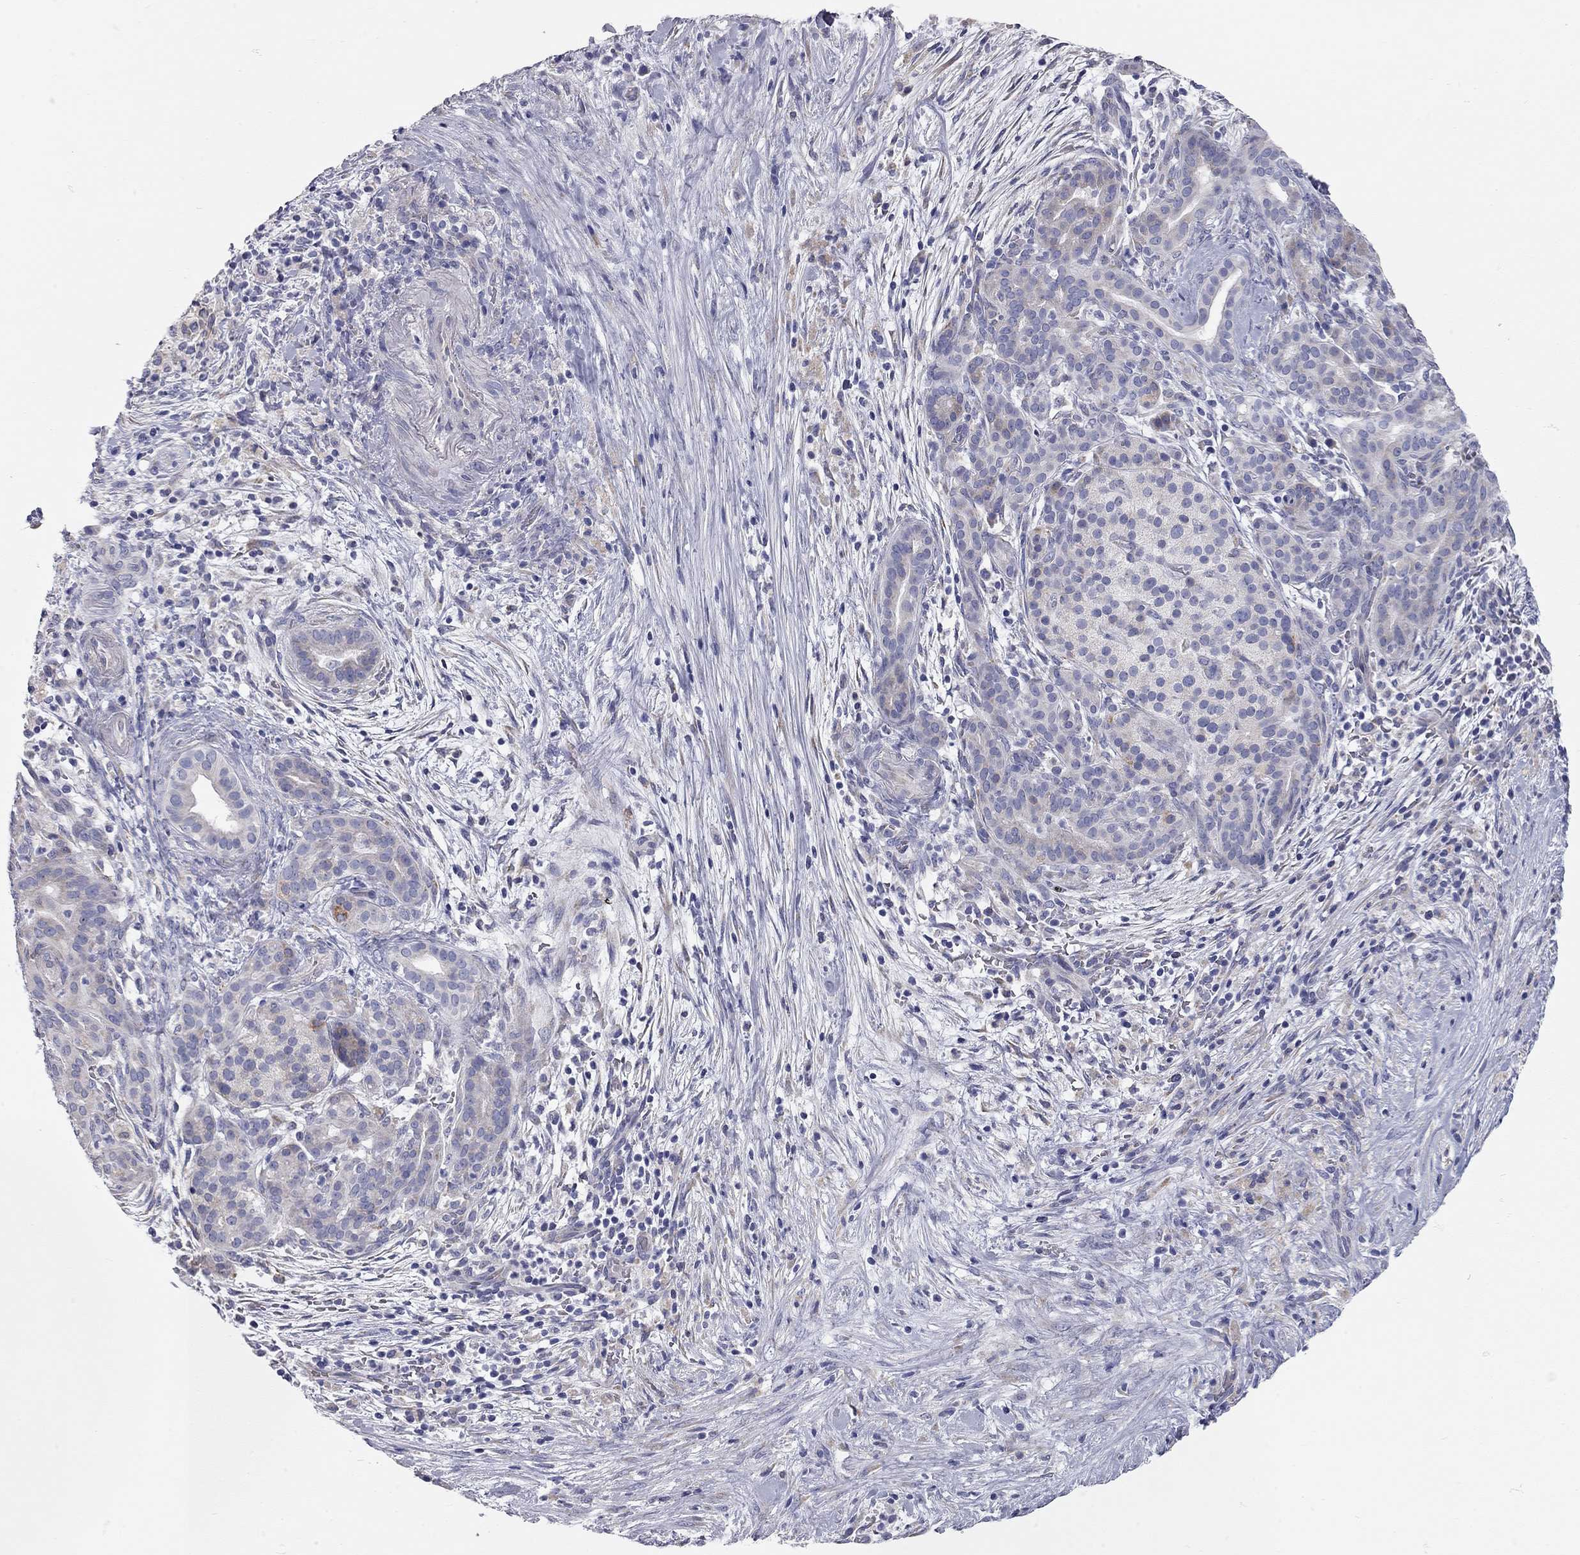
{"staining": {"intensity": "negative", "quantity": "none", "location": "none"}, "tissue": "pancreatic cancer", "cell_type": "Tumor cells", "image_type": "cancer", "snomed": [{"axis": "morphology", "description": "Adenocarcinoma, NOS"}, {"axis": "topography", "description": "Pancreas"}], "caption": "Pancreatic cancer (adenocarcinoma) was stained to show a protein in brown. There is no significant expression in tumor cells. (DAB immunohistochemistry (IHC) visualized using brightfield microscopy, high magnification).", "gene": "XAGE2", "patient": {"sex": "male", "age": 44}}